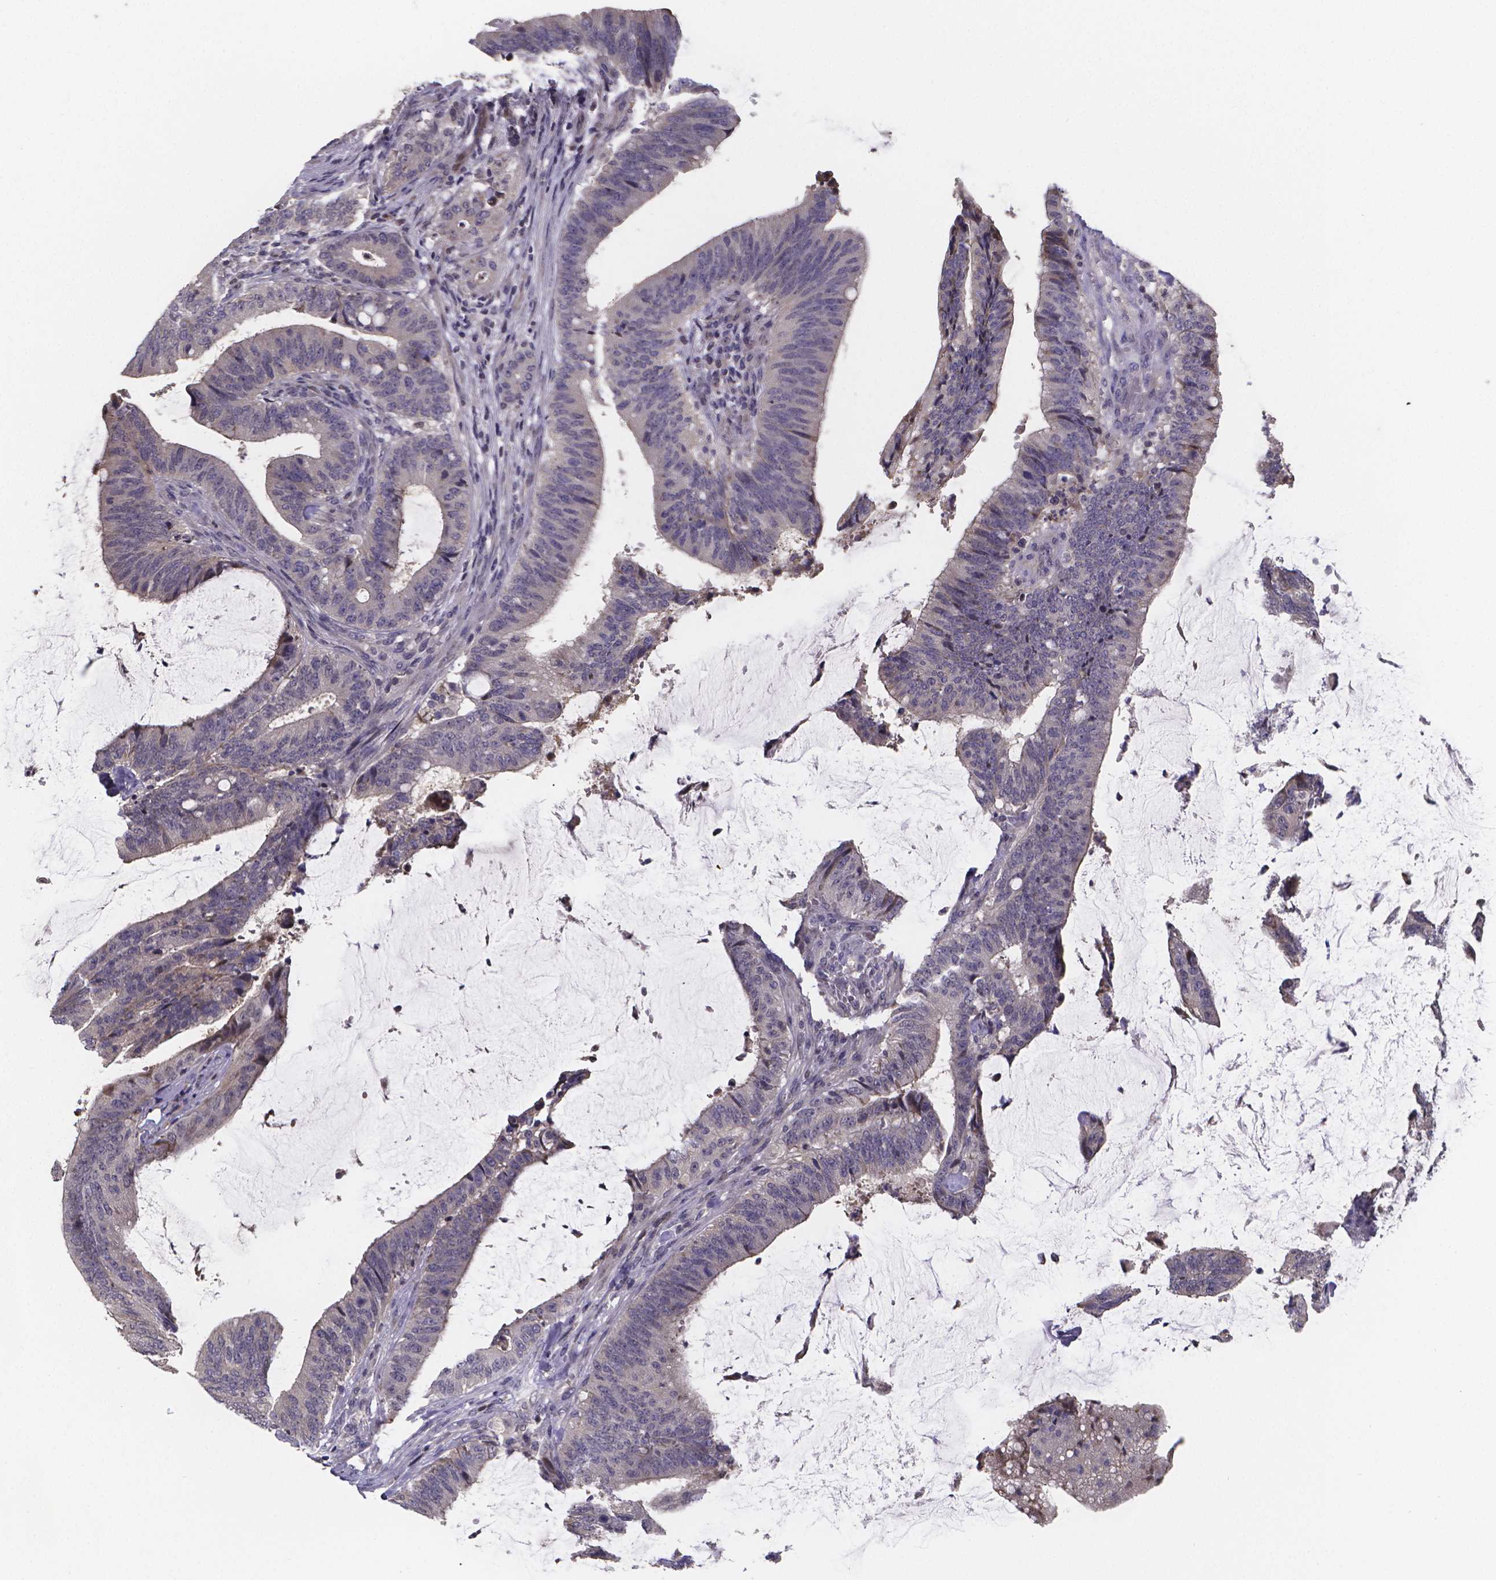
{"staining": {"intensity": "negative", "quantity": "none", "location": "none"}, "tissue": "colorectal cancer", "cell_type": "Tumor cells", "image_type": "cancer", "snomed": [{"axis": "morphology", "description": "Adenocarcinoma, NOS"}, {"axis": "topography", "description": "Colon"}], "caption": "Histopathology image shows no protein staining in tumor cells of adenocarcinoma (colorectal) tissue.", "gene": "PAH", "patient": {"sex": "female", "age": 43}}